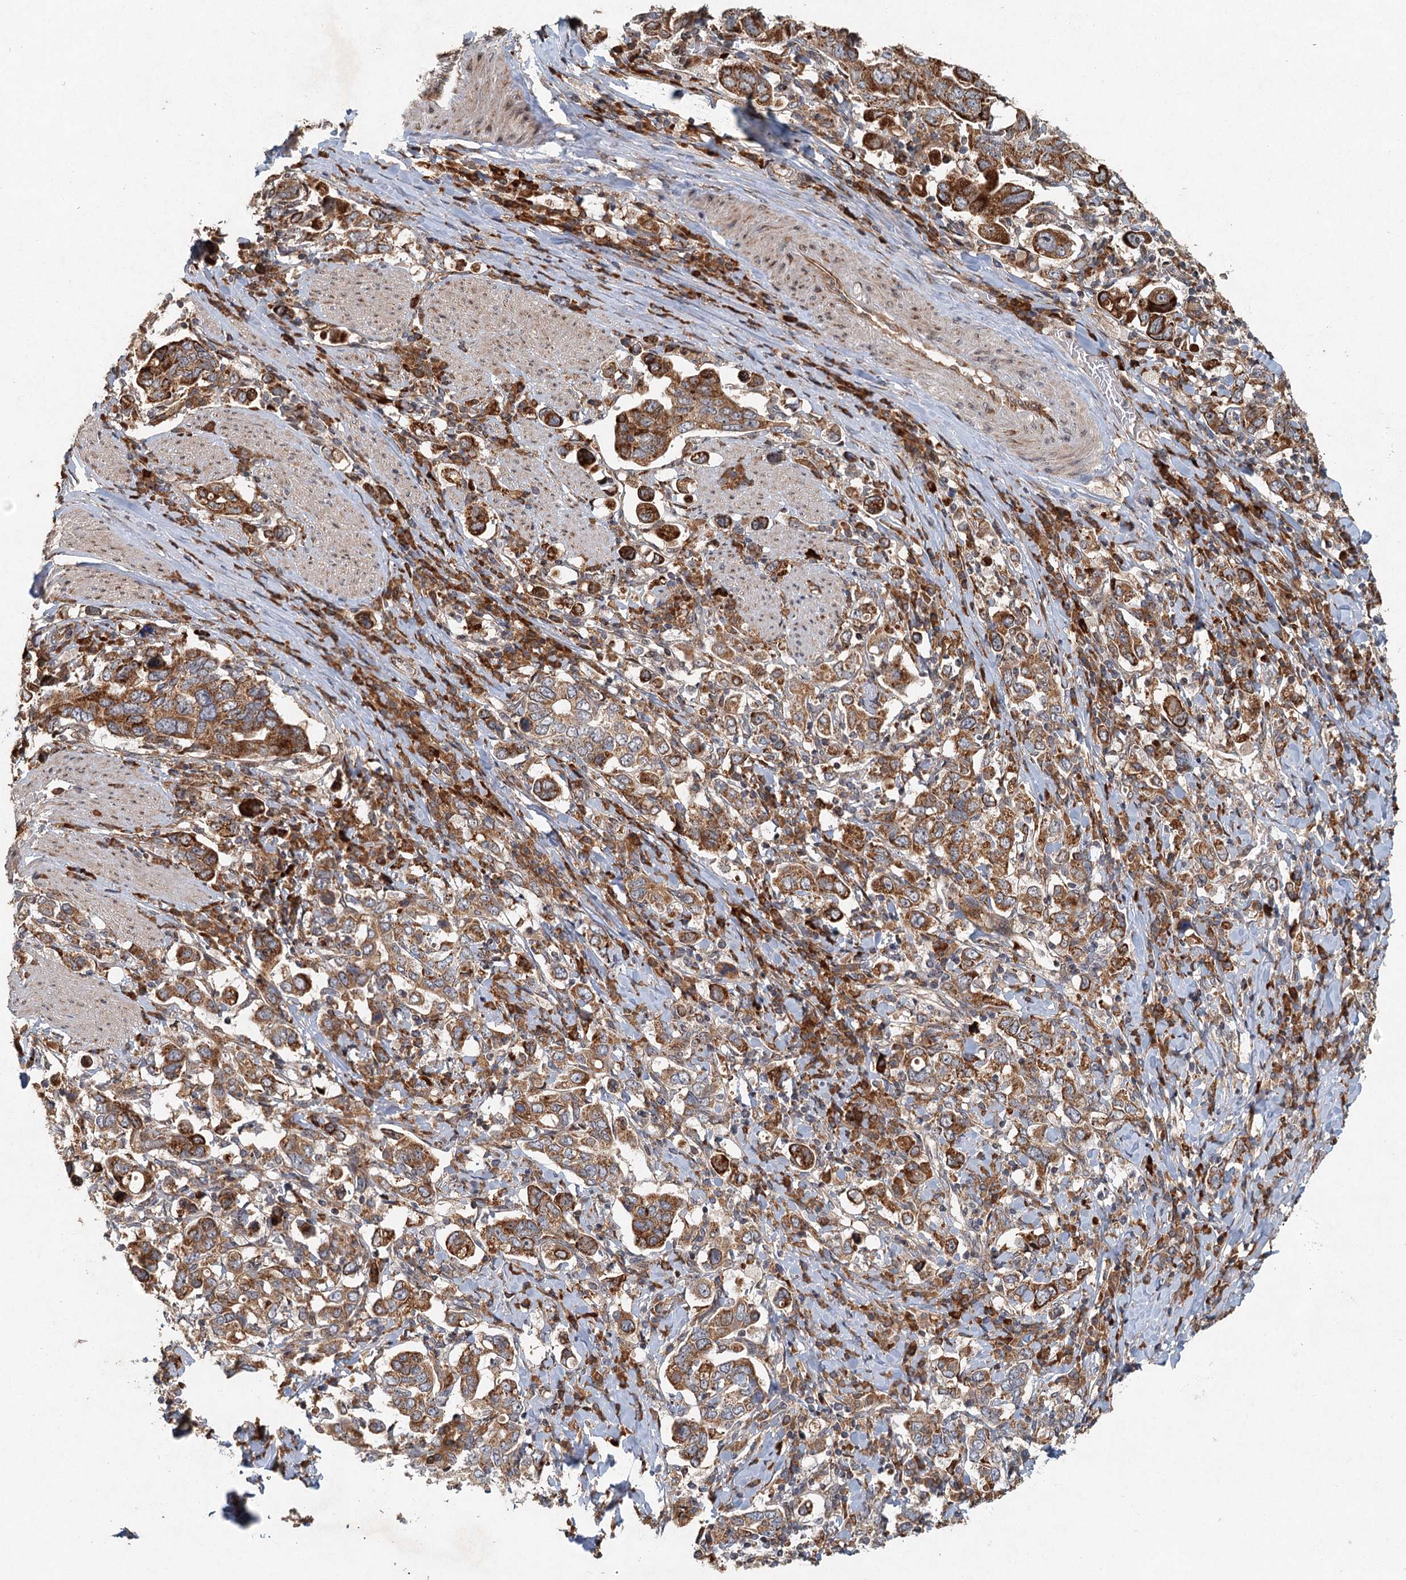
{"staining": {"intensity": "moderate", "quantity": ">75%", "location": "cytoplasmic/membranous"}, "tissue": "stomach cancer", "cell_type": "Tumor cells", "image_type": "cancer", "snomed": [{"axis": "morphology", "description": "Adenocarcinoma, NOS"}, {"axis": "topography", "description": "Stomach, upper"}], "caption": "Protein staining demonstrates moderate cytoplasmic/membranous positivity in about >75% of tumor cells in adenocarcinoma (stomach).", "gene": "SRPX2", "patient": {"sex": "male", "age": 62}}